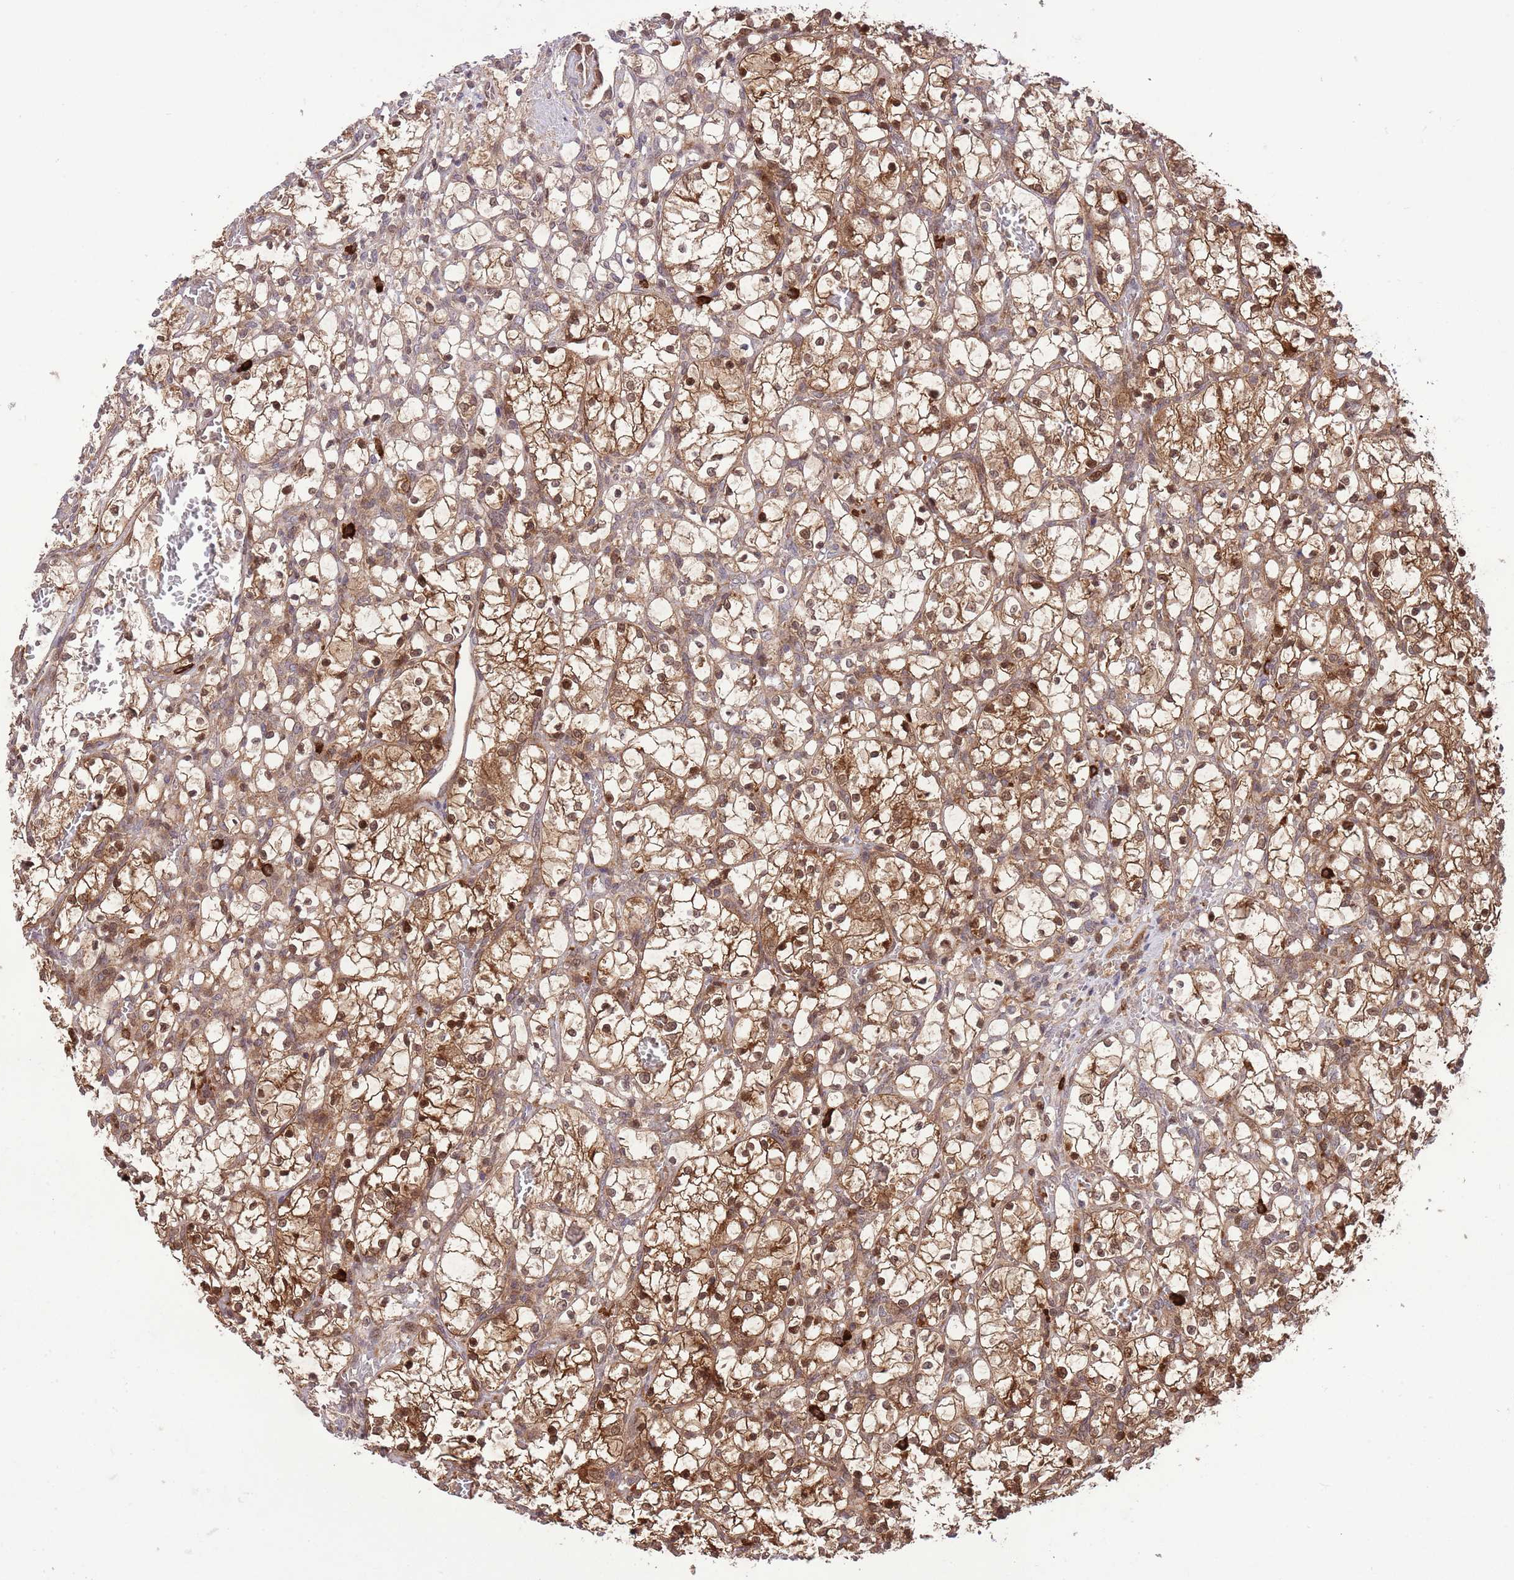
{"staining": {"intensity": "moderate", "quantity": ">75%", "location": "cytoplasmic/membranous,nuclear"}, "tissue": "renal cancer", "cell_type": "Tumor cells", "image_type": "cancer", "snomed": [{"axis": "morphology", "description": "Adenocarcinoma, NOS"}, {"axis": "topography", "description": "Kidney"}], "caption": "Renal adenocarcinoma was stained to show a protein in brown. There is medium levels of moderate cytoplasmic/membranous and nuclear staining in about >75% of tumor cells.", "gene": "HDHD2", "patient": {"sex": "female", "age": 69}}